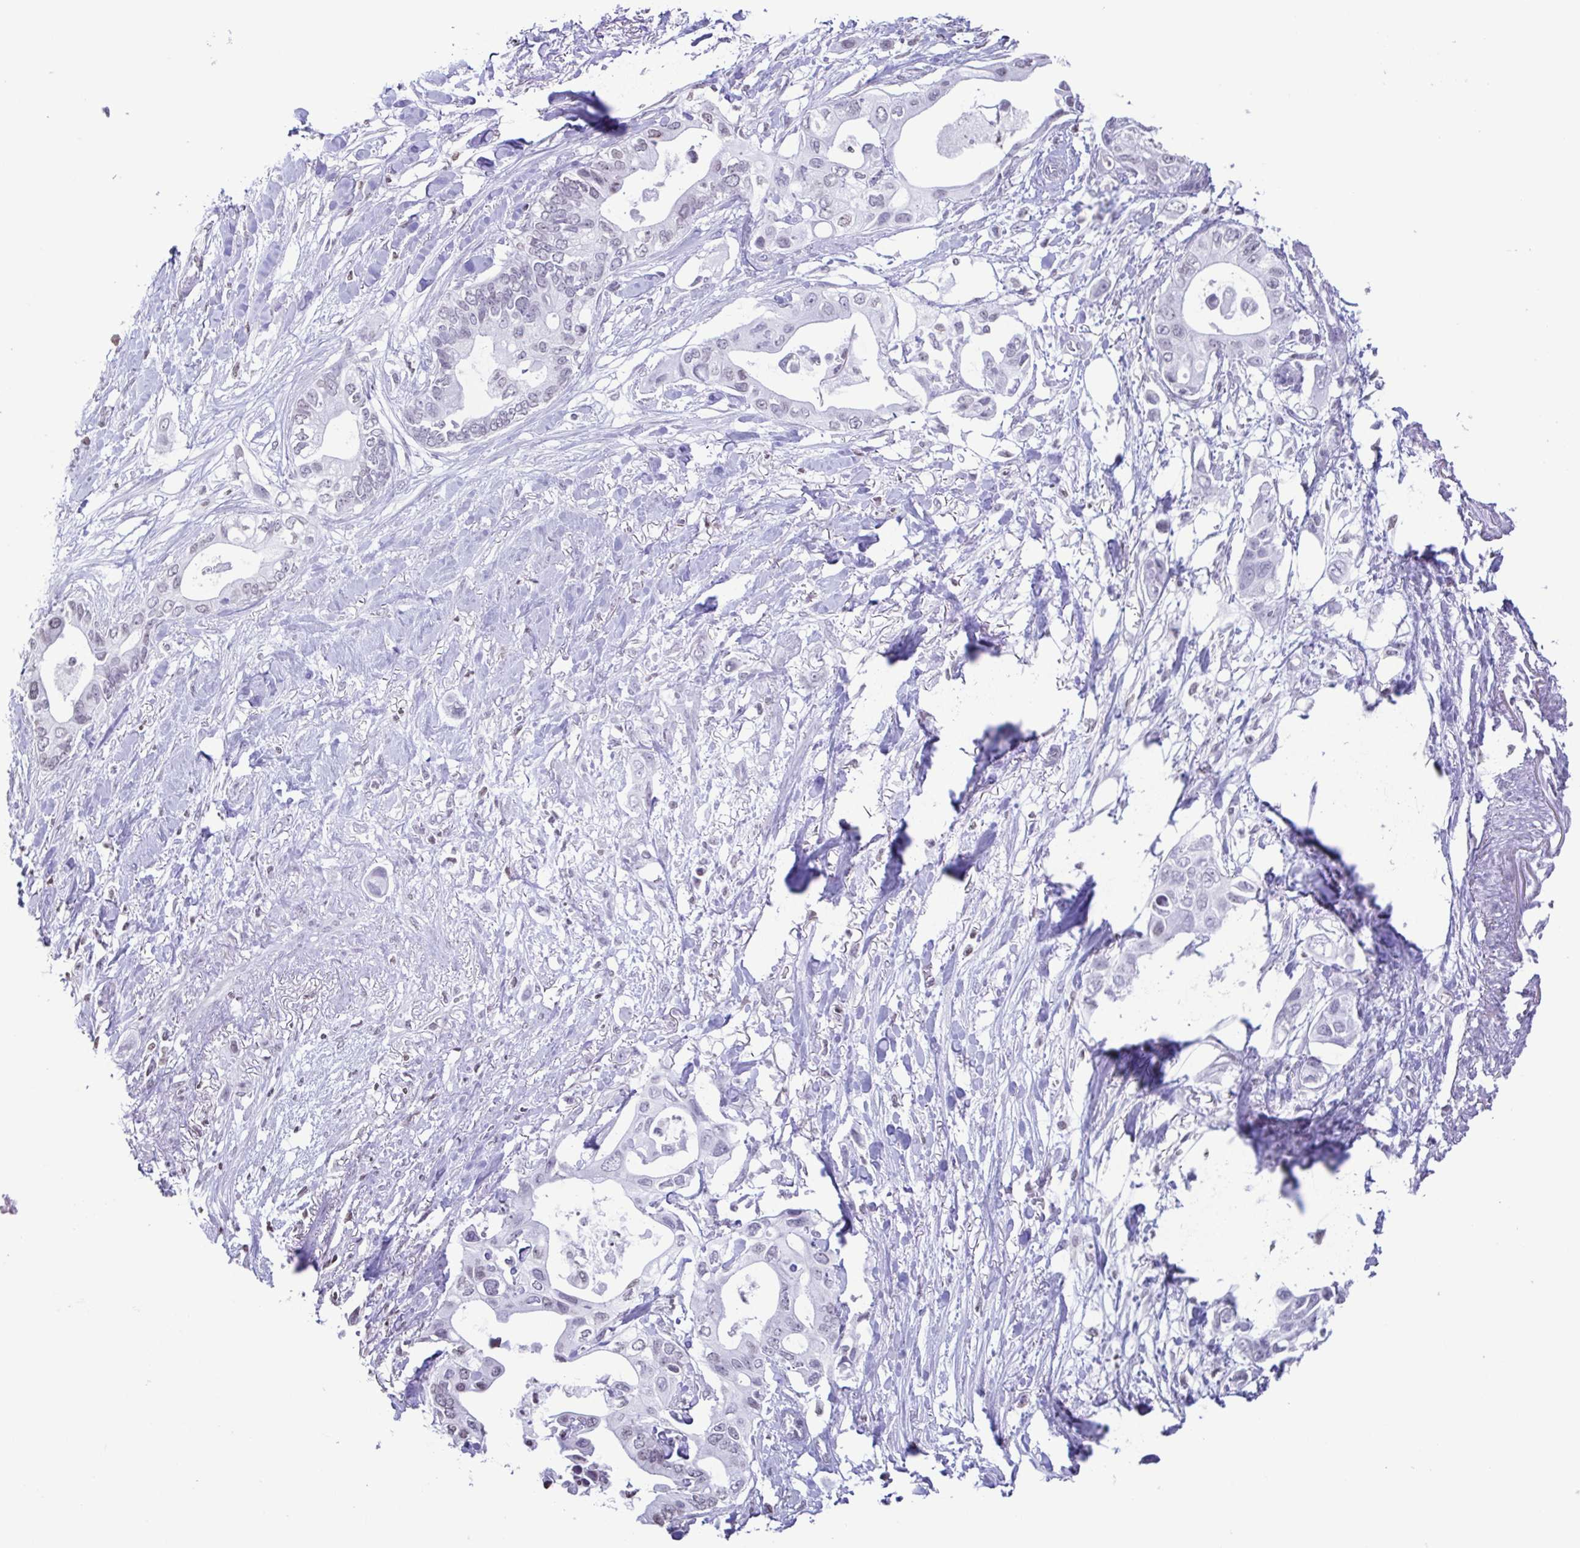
{"staining": {"intensity": "negative", "quantity": "none", "location": "none"}, "tissue": "pancreatic cancer", "cell_type": "Tumor cells", "image_type": "cancer", "snomed": [{"axis": "morphology", "description": "Adenocarcinoma, NOS"}, {"axis": "topography", "description": "Pancreas"}], "caption": "This is an immunohistochemistry (IHC) photomicrograph of pancreatic cancer (adenocarcinoma). There is no positivity in tumor cells.", "gene": "VCY1B", "patient": {"sex": "female", "age": 63}}